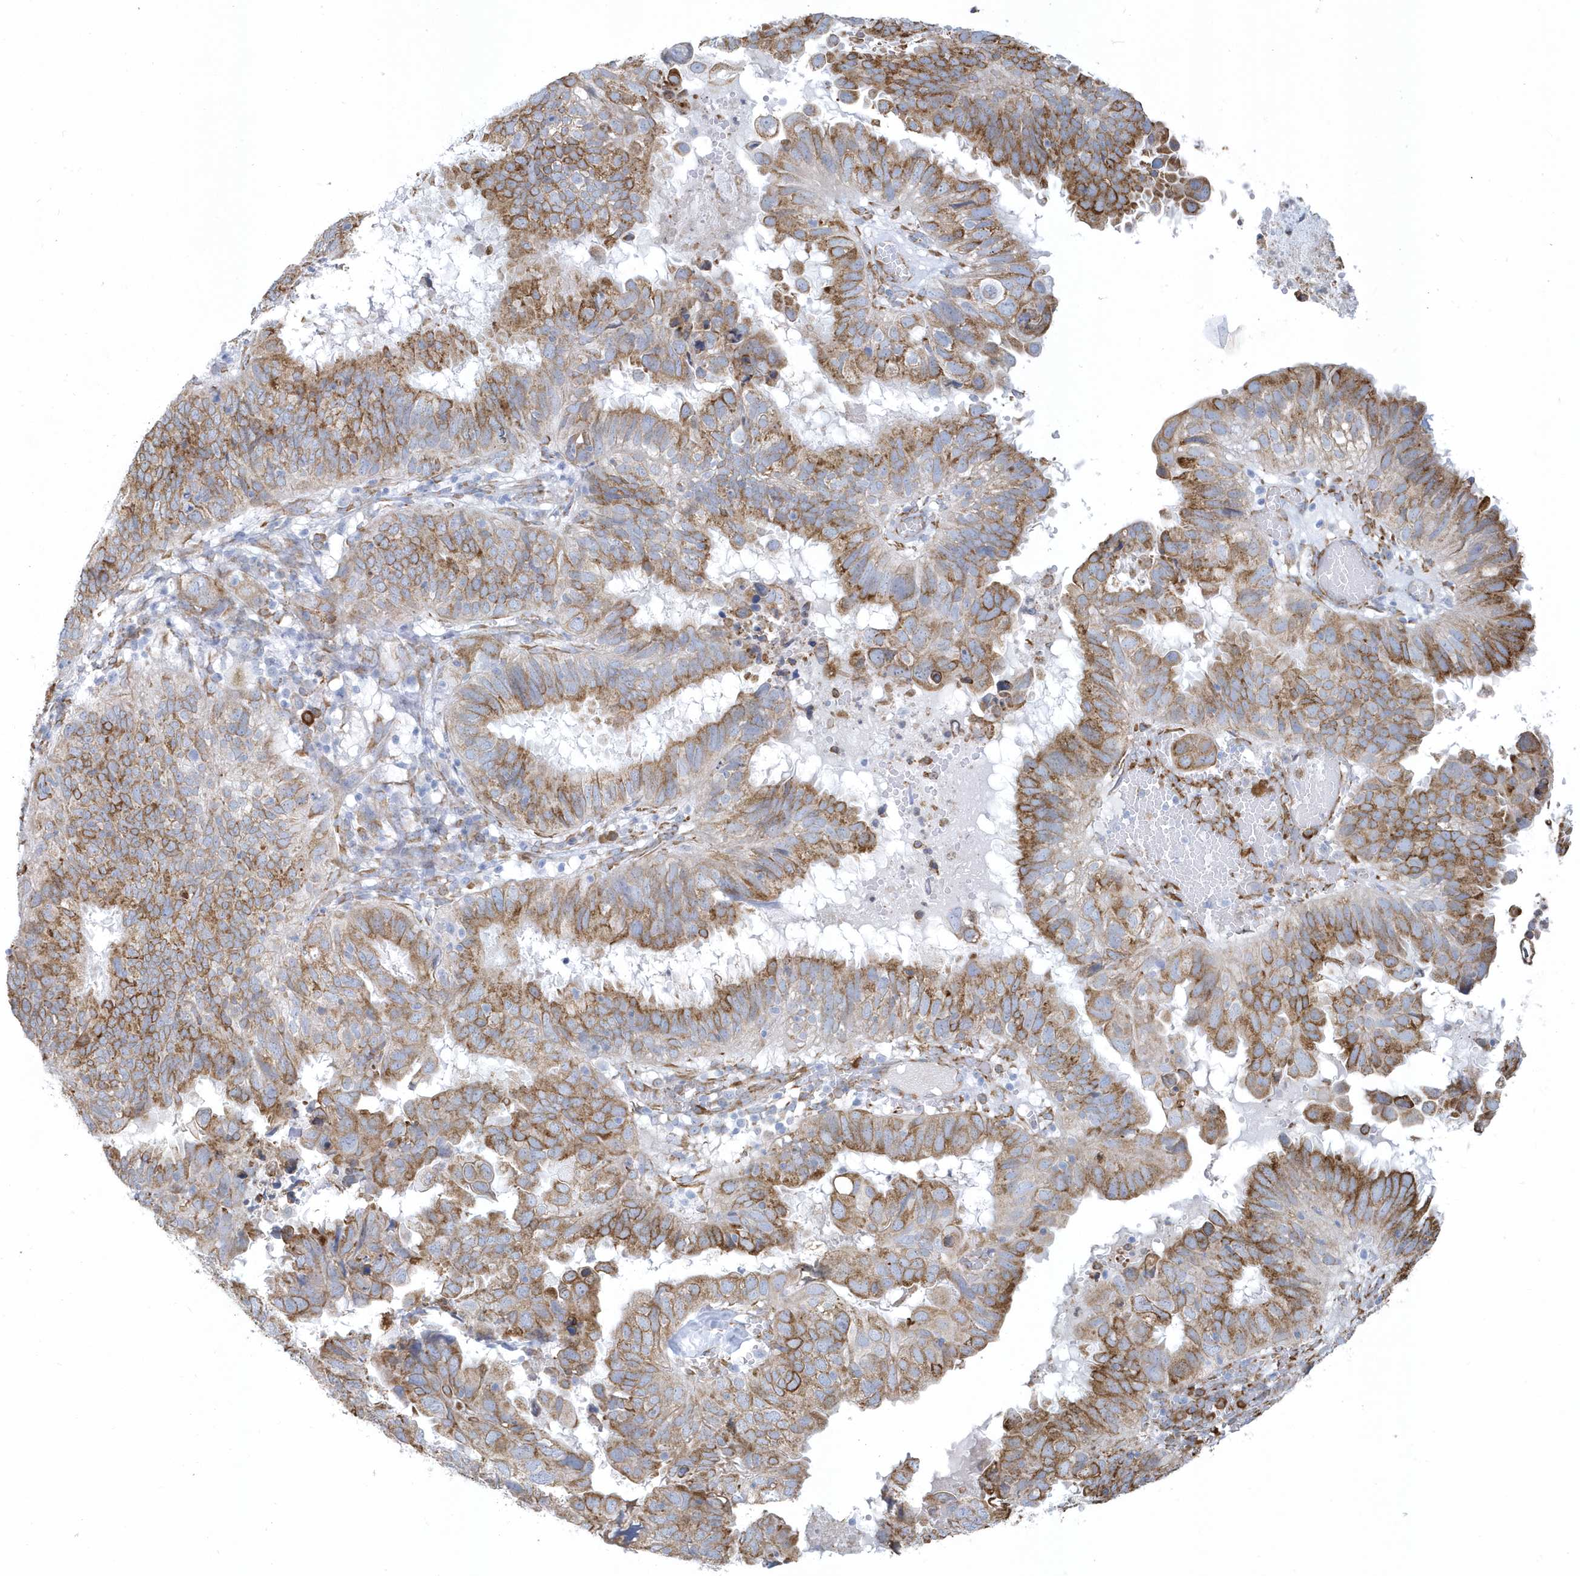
{"staining": {"intensity": "moderate", "quantity": ">75%", "location": "cytoplasmic/membranous"}, "tissue": "endometrial cancer", "cell_type": "Tumor cells", "image_type": "cancer", "snomed": [{"axis": "morphology", "description": "Adenocarcinoma, NOS"}, {"axis": "topography", "description": "Uterus"}], "caption": "DAB immunohistochemical staining of adenocarcinoma (endometrial) displays moderate cytoplasmic/membranous protein expression in about >75% of tumor cells. (Stains: DAB in brown, nuclei in blue, Microscopy: brightfield microscopy at high magnification).", "gene": "DCAF1", "patient": {"sex": "female", "age": 77}}